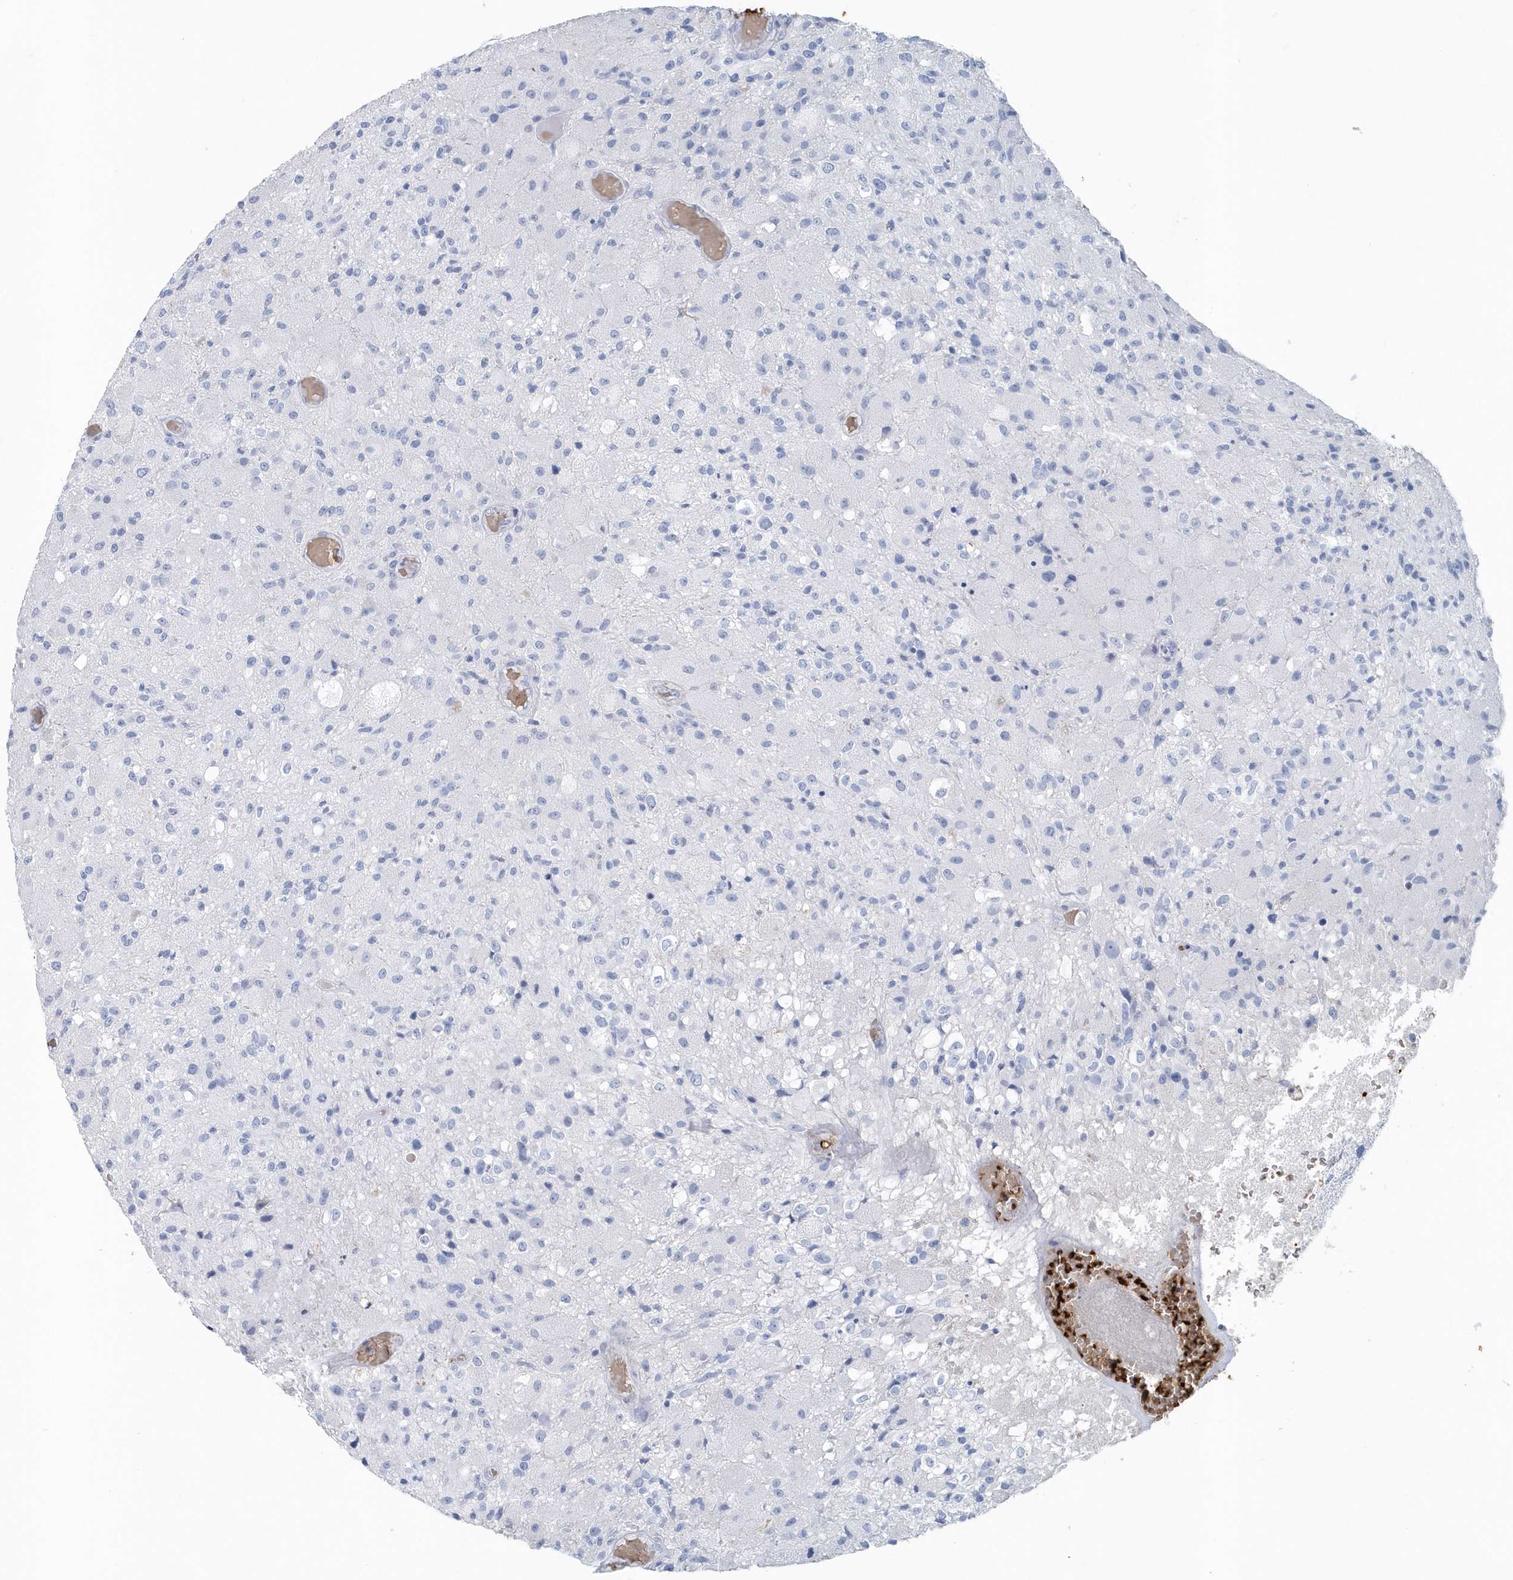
{"staining": {"intensity": "negative", "quantity": "none", "location": "none"}, "tissue": "glioma", "cell_type": "Tumor cells", "image_type": "cancer", "snomed": [{"axis": "morphology", "description": "Normal tissue, NOS"}, {"axis": "morphology", "description": "Glioma, malignant, High grade"}, {"axis": "topography", "description": "Cerebral cortex"}], "caption": "DAB immunohistochemical staining of human glioma exhibits no significant positivity in tumor cells. Brightfield microscopy of immunohistochemistry stained with DAB (3,3'-diaminobenzidine) (brown) and hematoxylin (blue), captured at high magnification.", "gene": "HBA2", "patient": {"sex": "male", "age": 77}}